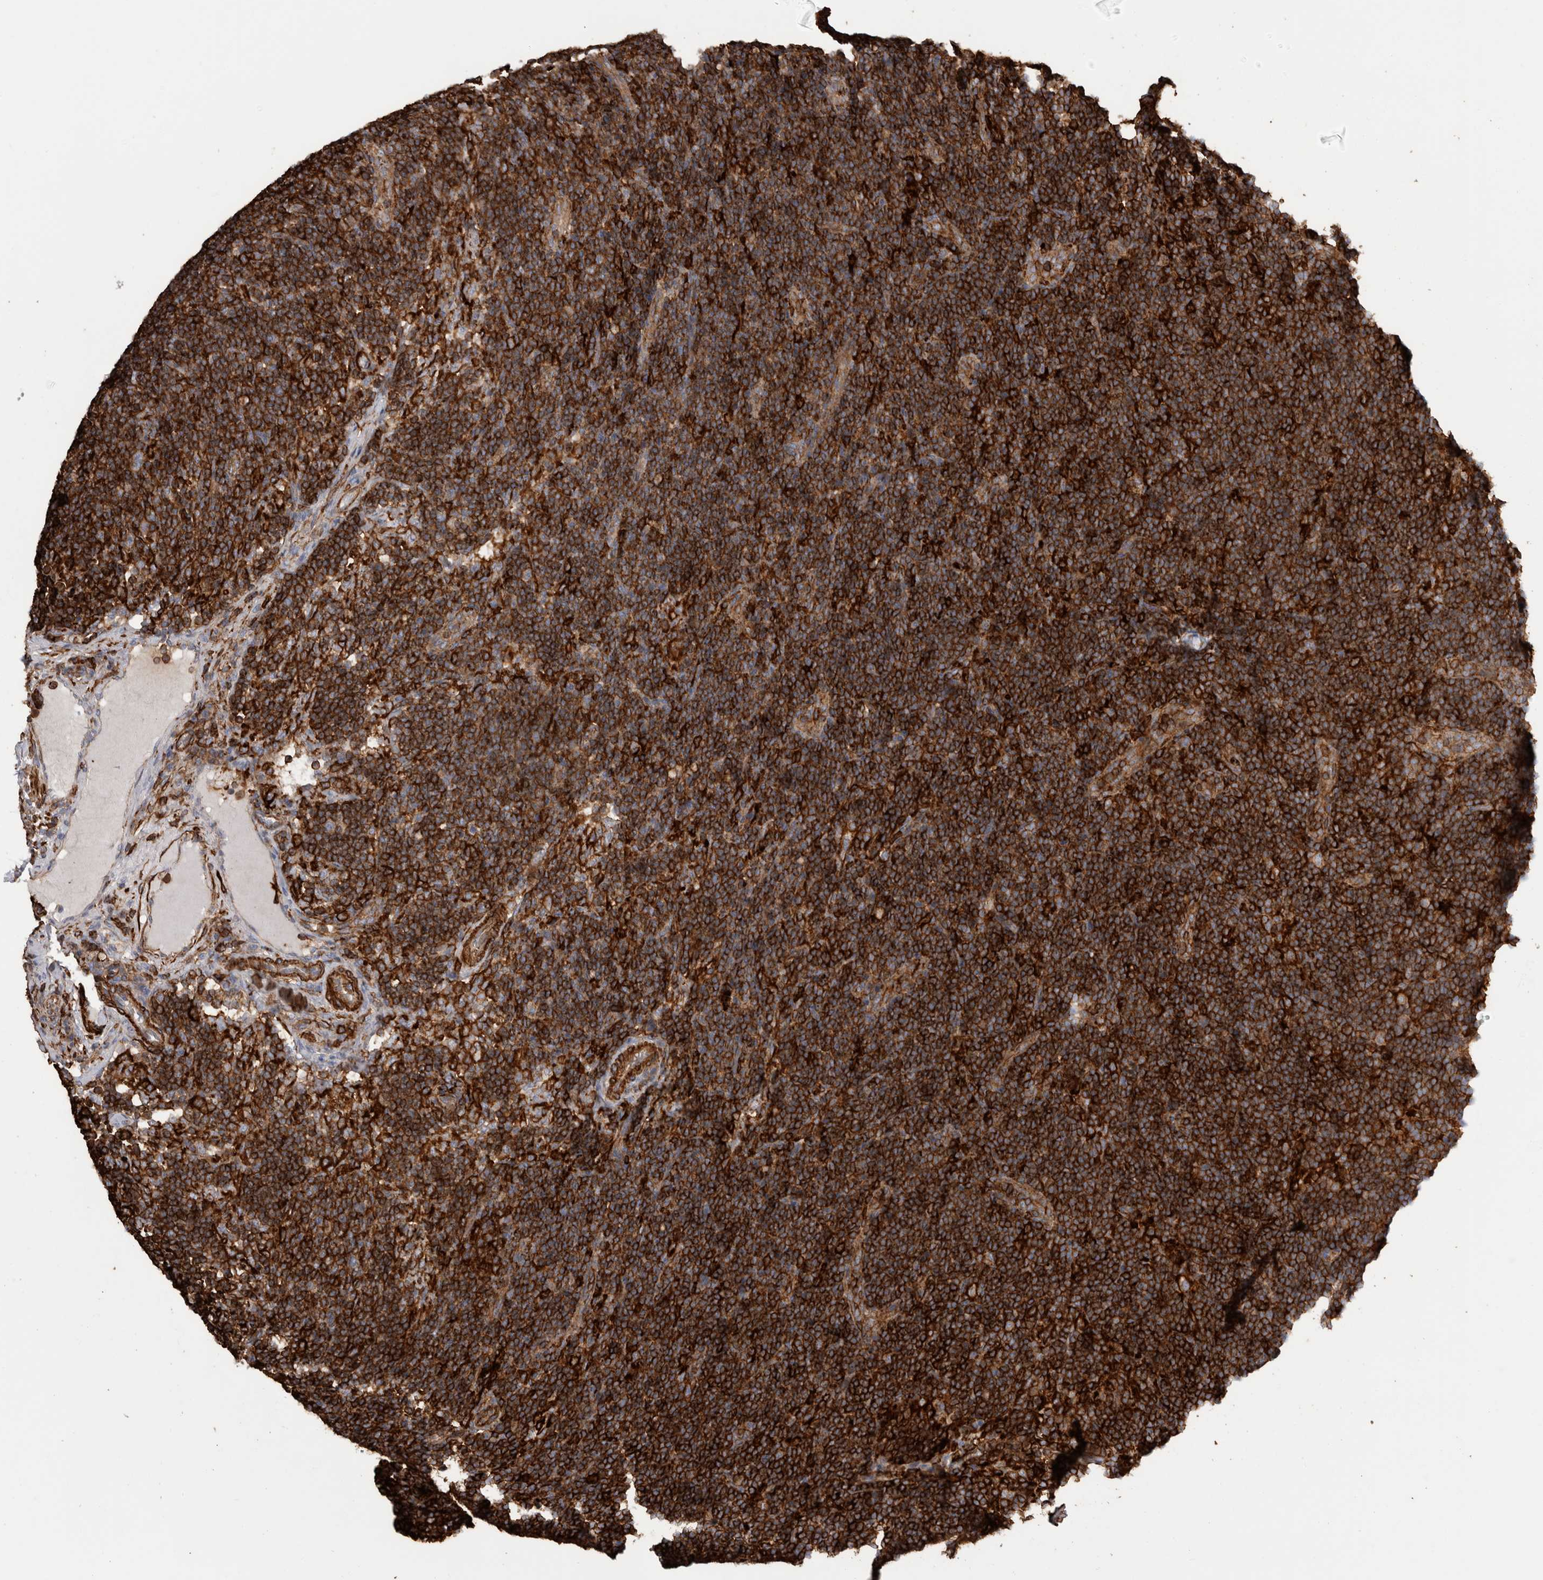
{"staining": {"intensity": "strong", "quantity": ">75%", "location": "cytoplasmic/membranous"}, "tissue": "lymph node", "cell_type": "Germinal center cells", "image_type": "normal", "snomed": [{"axis": "morphology", "description": "Normal tissue, NOS"}, {"axis": "topography", "description": "Lymph node"}], "caption": "Immunohistochemical staining of benign human lymph node displays >75% levels of strong cytoplasmic/membranous protein positivity in approximately >75% of germinal center cells. Nuclei are stained in blue.", "gene": "GPER1", "patient": {"sex": "female", "age": 22}}